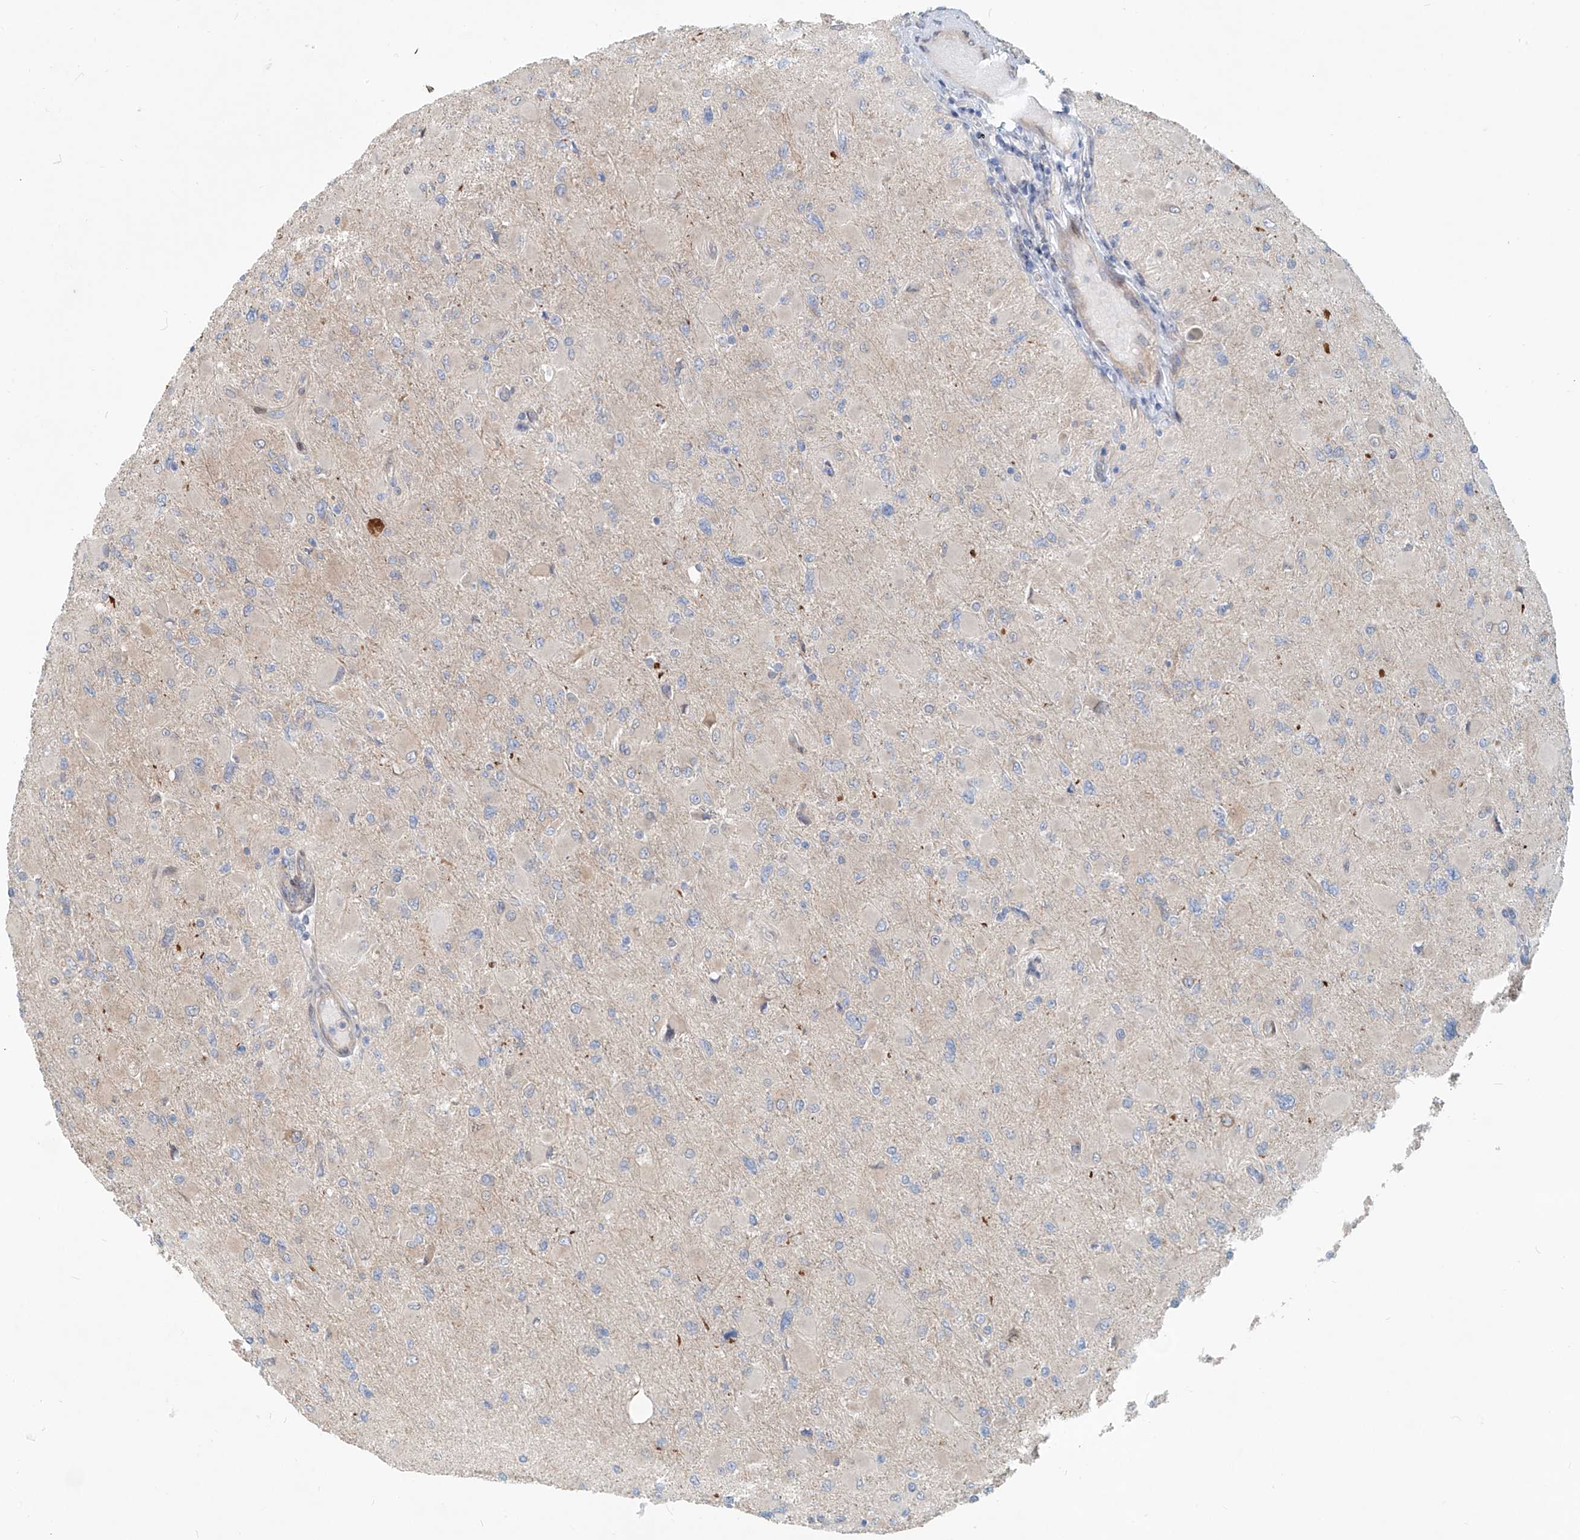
{"staining": {"intensity": "negative", "quantity": "none", "location": "none"}, "tissue": "glioma", "cell_type": "Tumor cells", "image_type": "cancer", "snomed": [{"axis": "morphology", "description": "Glioma, malignant, High grade"}, {"axis": "topography", "description": "Cerebral cortex"}], "caption": "This is an immunohistochemistry (IHC) histopathology image of human malignant glioma (high-grade). There is no expression in tumor cells.", "gene": "SASH1", "patient": {"sex": "female", "age": 36}}